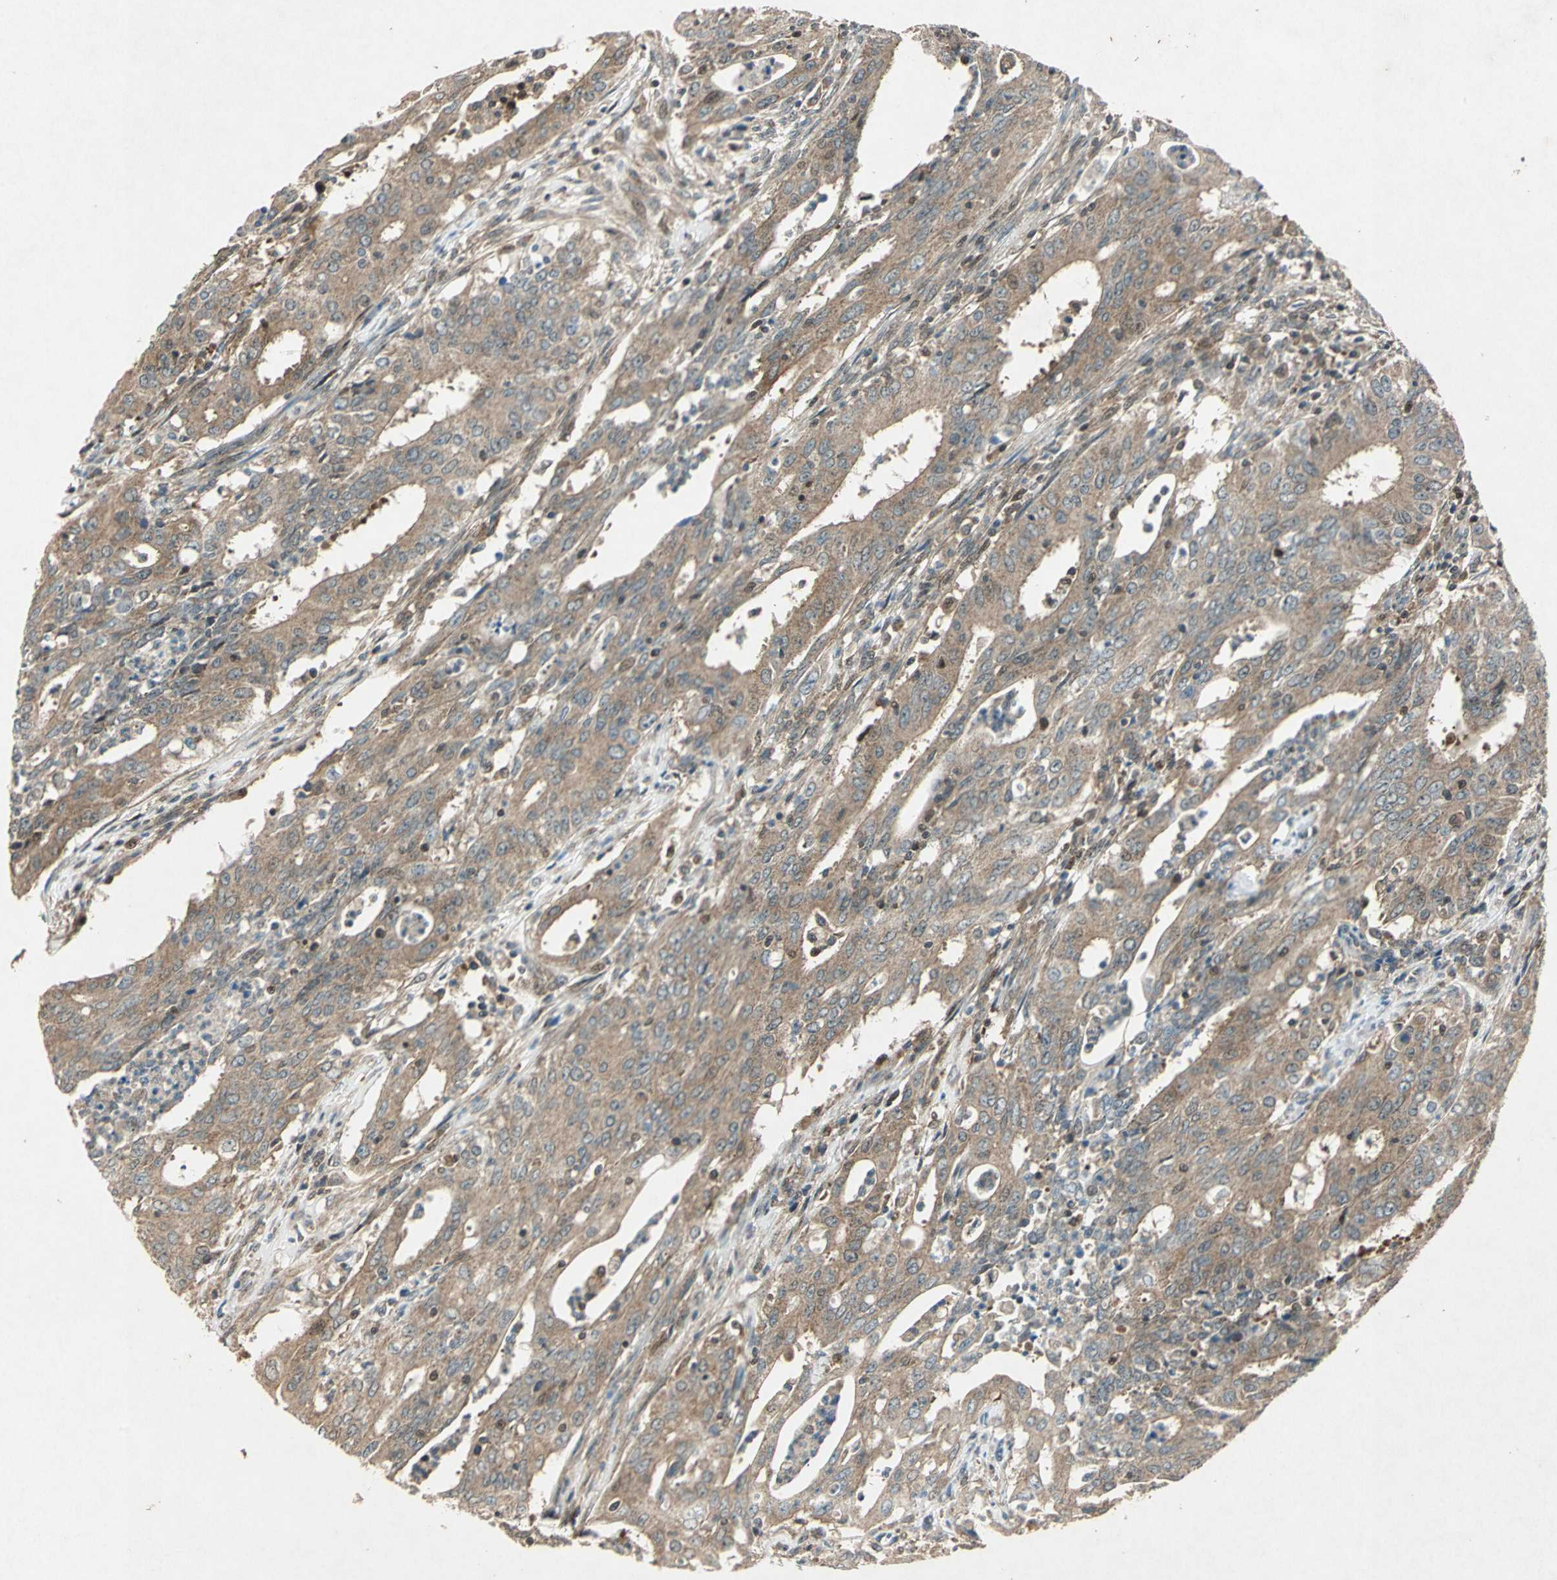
{"staining": {"intensity": "moderate", "quantity": ">75%", "location": "cytoplasmic/membranous"}, "tissue": "cervical cancer", "cell_type": "Tumor cells", "image_type": "cancer", "snomed": [{"axis": "morphology", "description": "Adenocarcinoma, NOS"}, {"axis": "topography", "description": "Cervix"}], "caption": "This is a micrograph of IHC staining of cervical cancer, which shows moderate positivity in the cytoplasmic/membranous of tumor cells.", "gene": "AHSA1", "patient": {"sex": "female", "age": 44}}